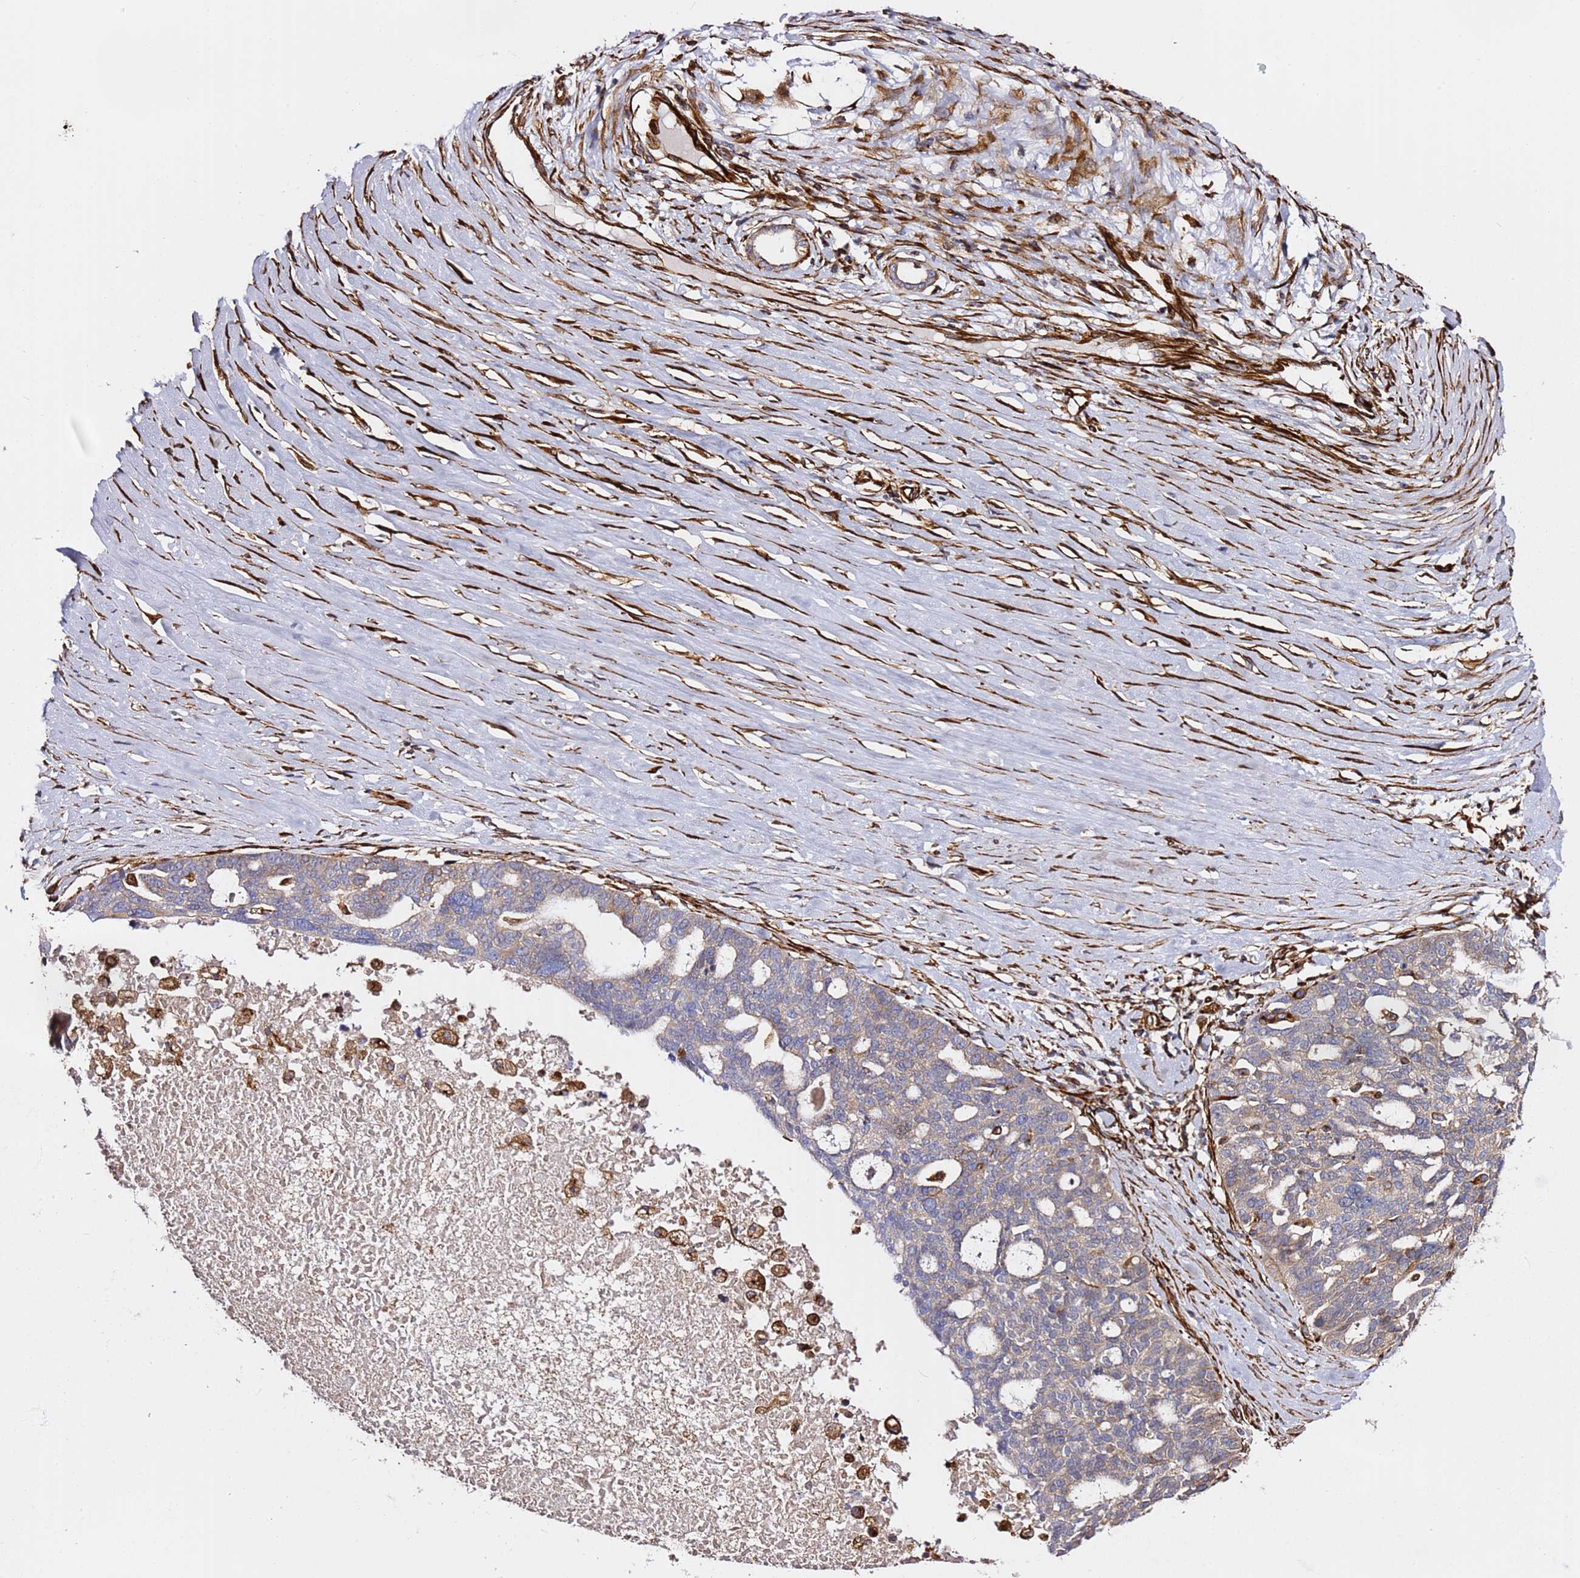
{"staining": {"intensity": "moderate", "quantity": "<25%", "location": "cytoplasmic/membranous"}, "tissue": "ovarian cancer", "cell_type": "Tumor cells", "image_type": "cancer", "snomed": [{"axis": "morphology", "description": "Cystadenocarcinoma, serous, NOS"}, {"axis": "topography", "description": "Ovary"}], "caption": "Serous cystadenocarcinoma (ovarian) was stained to show a protein in brown. There is low levels of moderate cytoplasmic/membranous expression in about <25% of tumor cells. (Stains: DAB in brown, nuclei in blue, Microscopy: brightfield microscopy at high magnification).", "gene": "MRGPRE", "patient": {"sex": "female", "age": 59}}